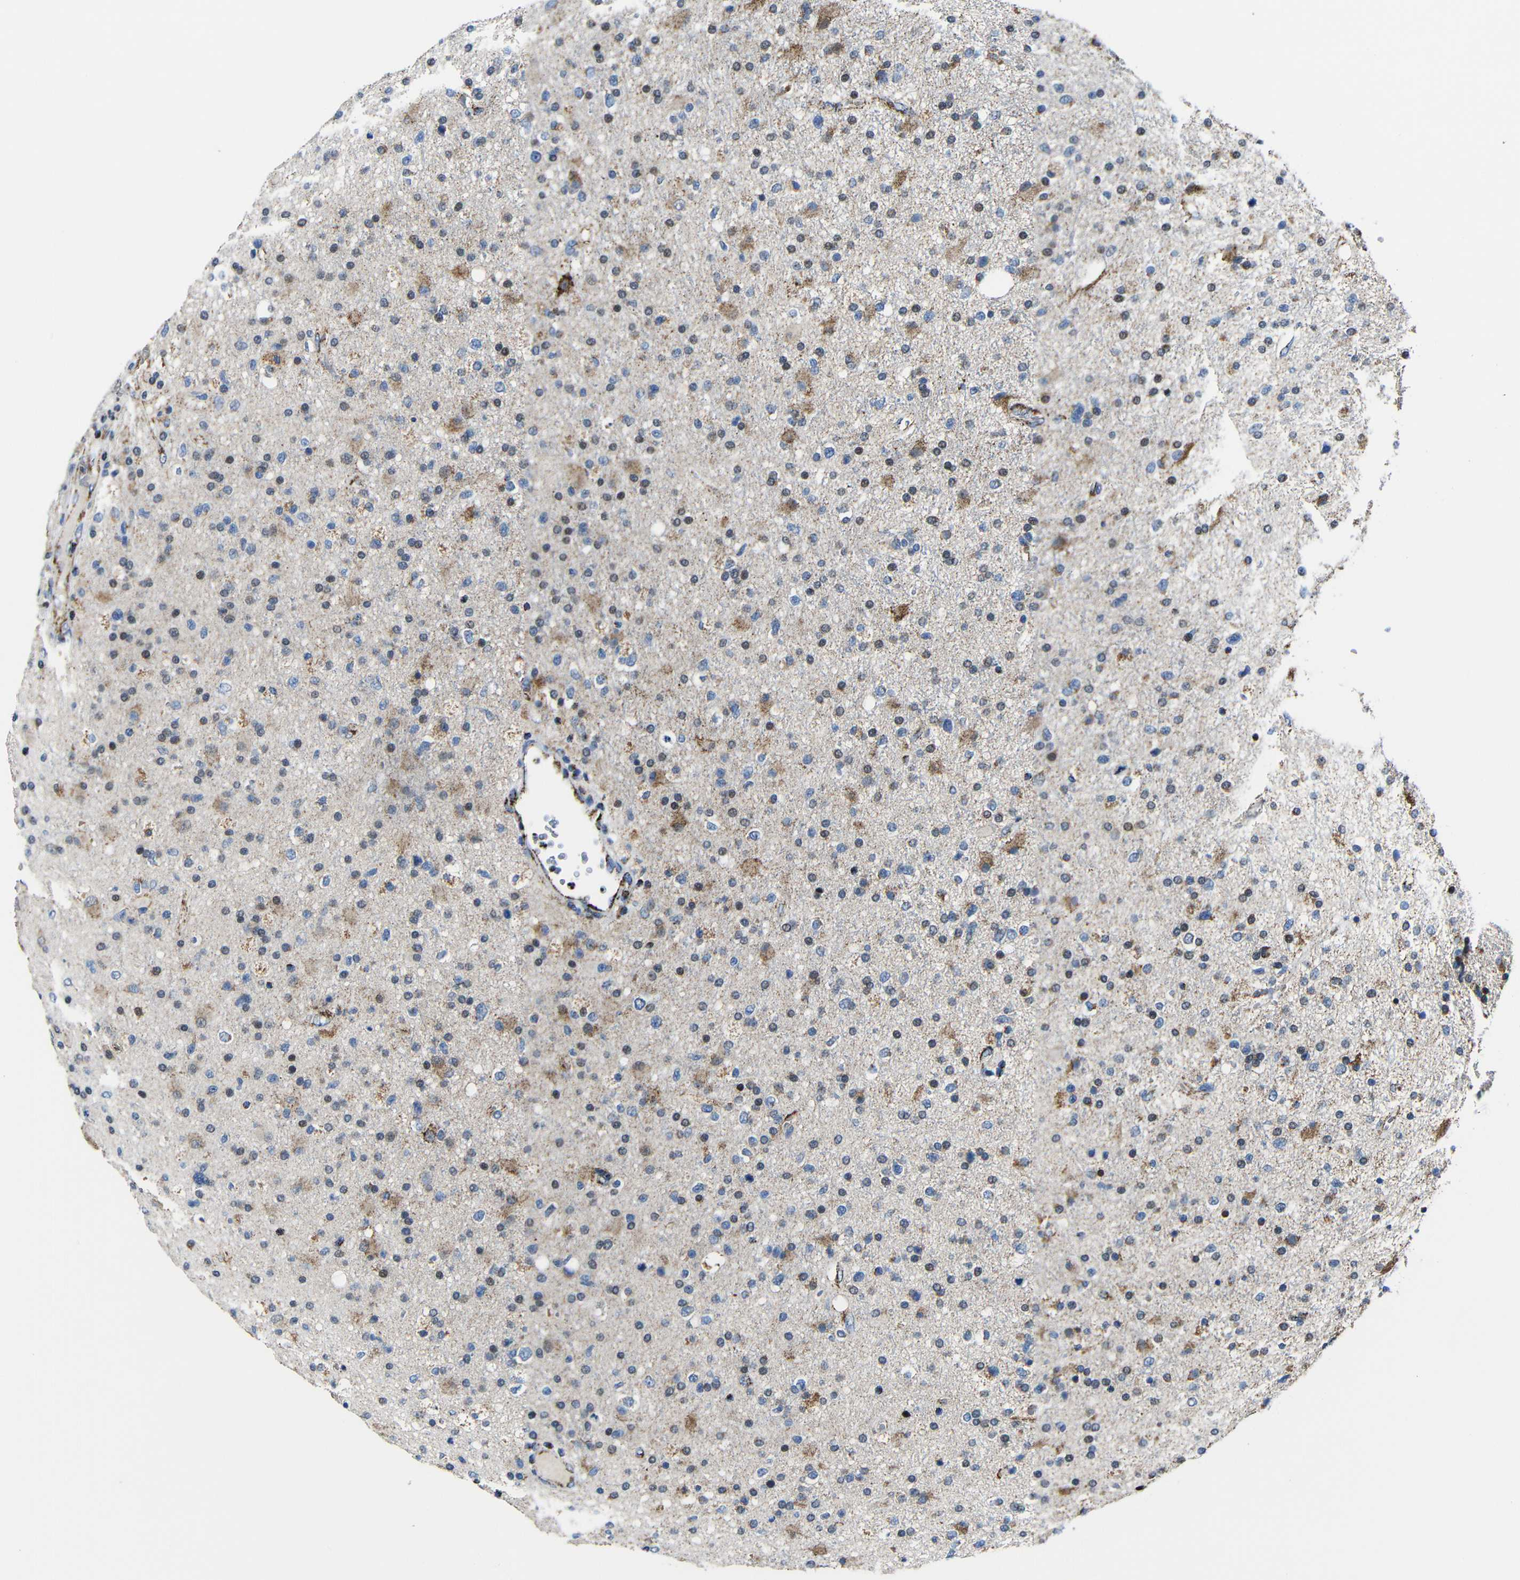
{"staining": {"intensity": "moderate", "quantity": "<25%", "location": "cytoplasmic/membranous,nuclear"}, "tissue": "glioma", "cell_type": "Tumor cells", "image_type": "cancer", "snomed": [{"axis": "morphology", "description": "Glioma, malignant, High grade"}, {"axis": "topography", "description": "Brain"}], "caption": "A brown stain shows moderate cytoplasmic/membranous and nuclear positivity of a protein in human malignant glioma (high-grade) tumor cells. (DAB (3,3'-diaminobenzidine) = brown stain, brightfield microscopy at high magnification).", "gene": "CA5B", "patient": {"sex": "male", "age": 33}}